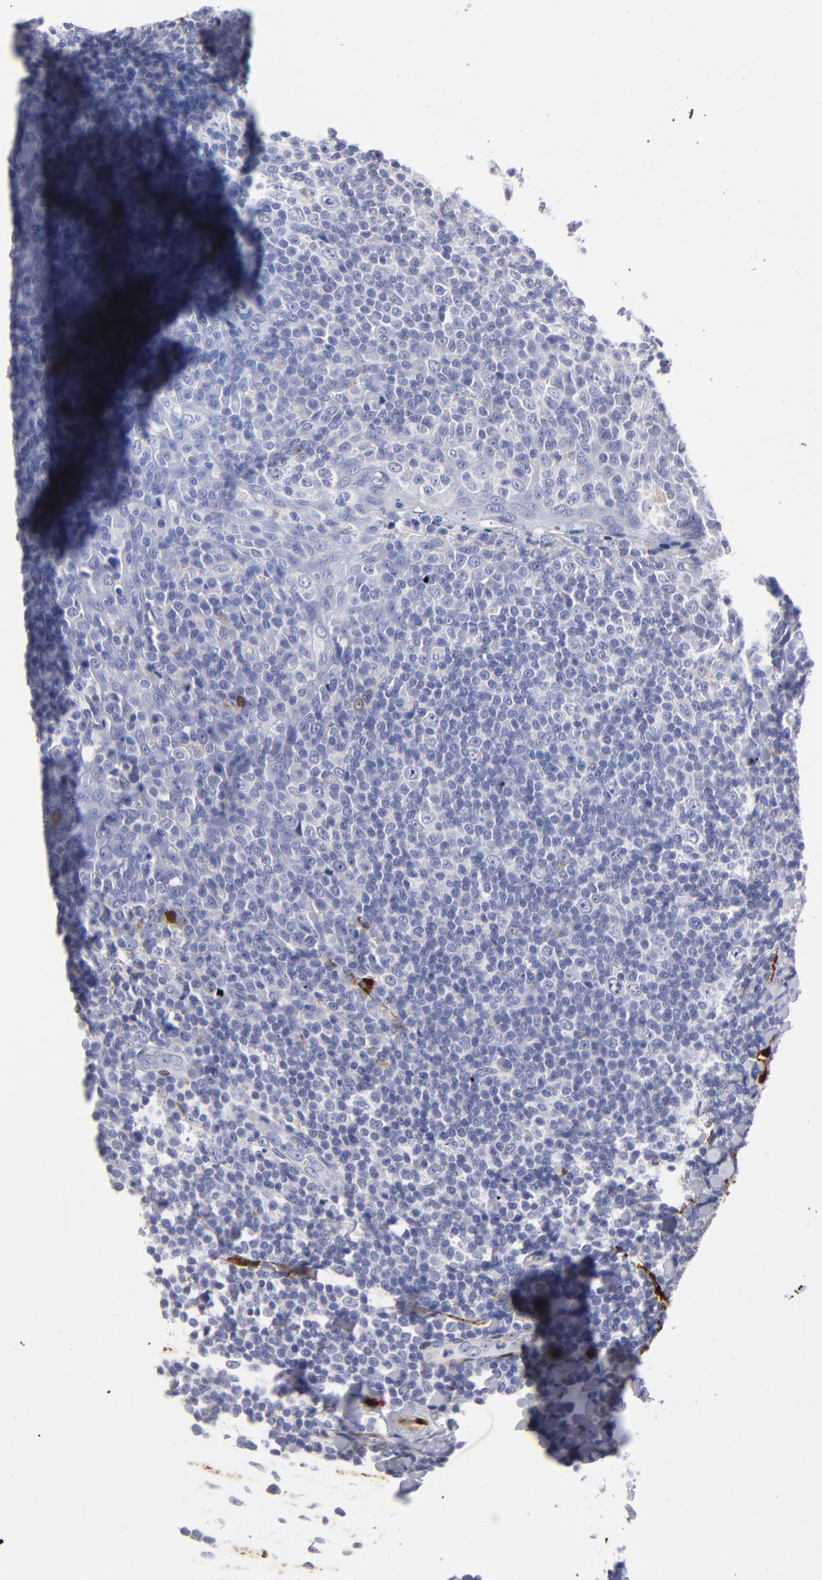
{"staining": {"intensity": "negative", "quantity": "none", "location": "none"}, "tissue": "tonsil", "cell_type": "Germinal center cells", "image_type": "normal", "snomed": [{"axis": "morphology", "description": "Normal tissue, NOS"}, {"axis": "topography", "description": "Tonsil"}], "caption": "This is a micrograph of immunohistochemistry staining of normal tonsil, which shows no expression in germinal center cells. (Immunohistochemistry, brightfield microscopy, high magnification).", "gene": "FABP4", "patient": {"sex": "male", "age": 31}}